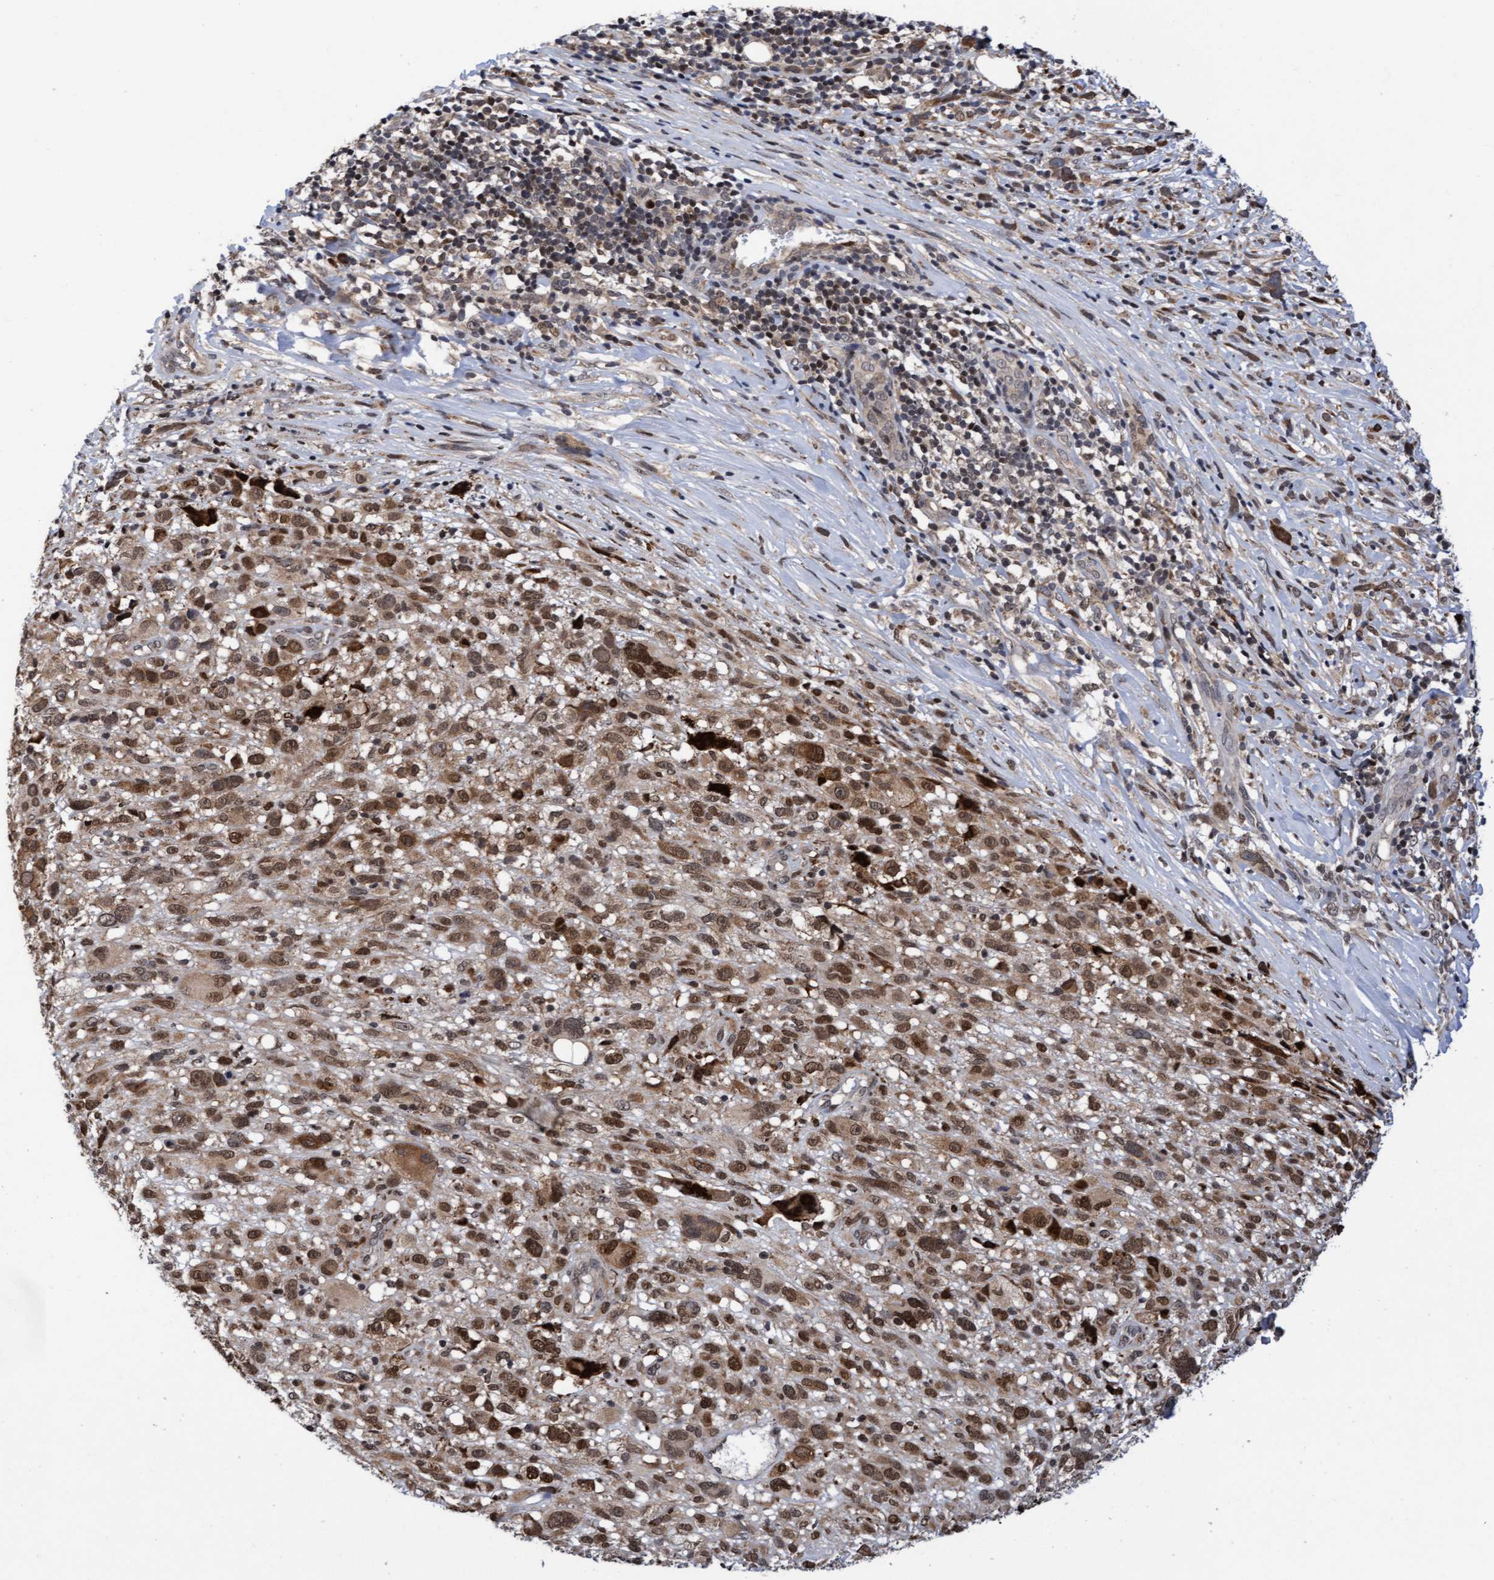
{"staining": {"intensity": "moderate", "quantity": ">75%", "location": "cytoplasmic/membranous,nuclear"}, "tissue": "melanoma", "cell_type": "Tumor cells", "image_type": "cancer", "snomed": [{"axis": "morphology", "description": "Malignant melanoma, NOS"}, {"axis": "topography", "description": "Skin"}], "caption": "A photomicrograph of human melanoma stained for a protein displays moderate cytoplasmic/membranous and nuclear brown staining in tumor cells.", "gene": "TANC2", "patient": {"sex": "female", "age": 55}}